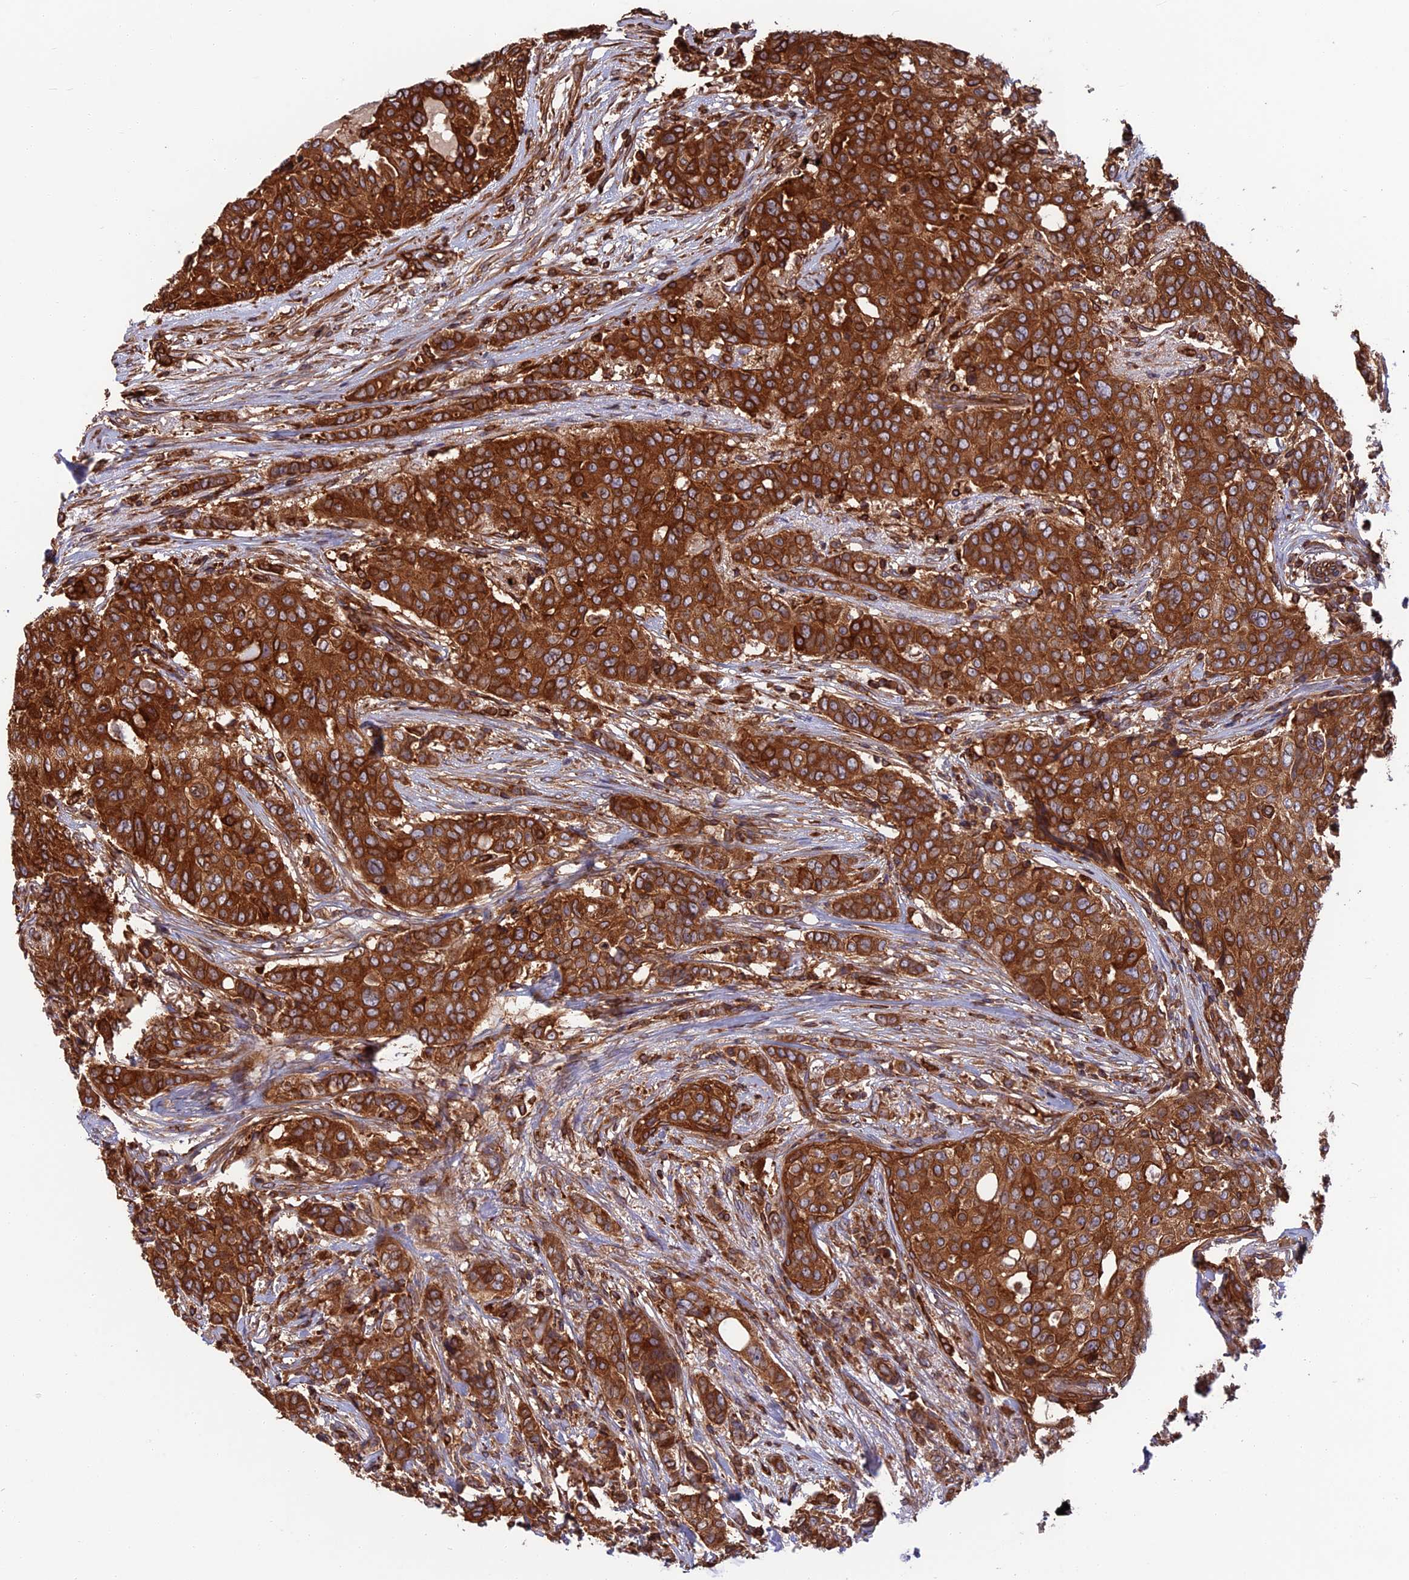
{"staining": {"intensity": "strong", "quantity": ">75%", "location": "cytoplasmic/membranous"}, "tissue": "breast cancer", "cell_type": "Tumor cells", "image_type": "cancer", "snomed": [{"axis": "morphology", "description": "Lobular carcinoma"}, {"axis": "topography", "description": "Breast"}], "caption": "This histopathology image reveals IHC staining of breast lobular carcinoma, with high strong cytoplasmic/membranous positivity in about >75% of tumor cells.", "gene": "WDR1", "patient": {"sex": "female", "age": 51}}